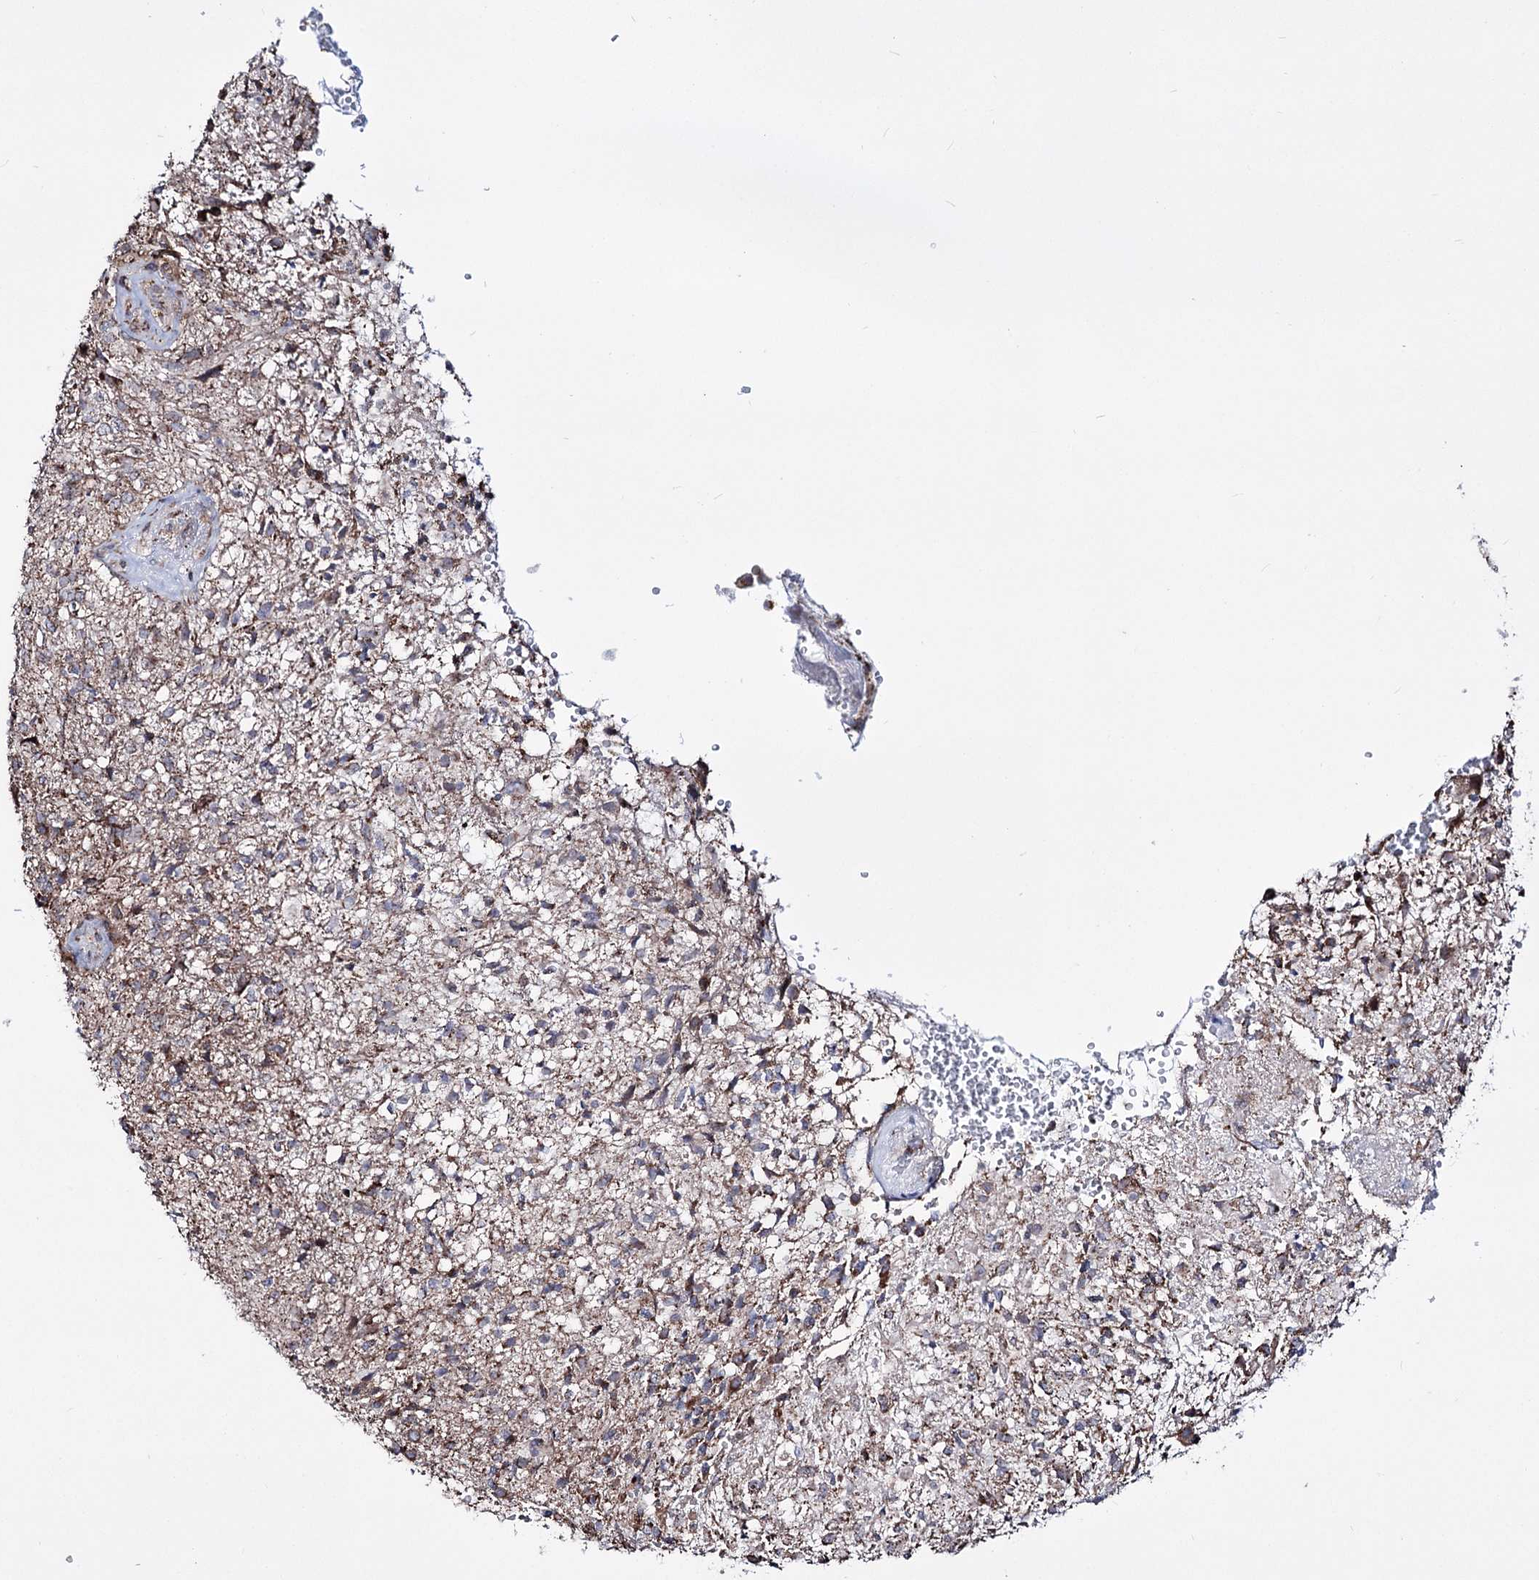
{"staining": {"intensity": "moderate", "quantity": "<25%", "location": "cytoplasmic/membranous"}, "tissue": "glioma", "cell_type": "Tumor cells", "image_type": "cancer", "snomed": [{"axis": "morphology", "description": "Glioma, malignant, High grade"}, {"axis": "topography", "description": "Brain"}], "caption": "High-power microscopy captured an immunohistochemistry photomicrograph of malignant glioma (high-grade), revealing moderate cytoplasmic/membranous expression in about <25% of tumor cells.", "gene": "CREB3L4", "patient": {"sex": "male", "age": 56}}